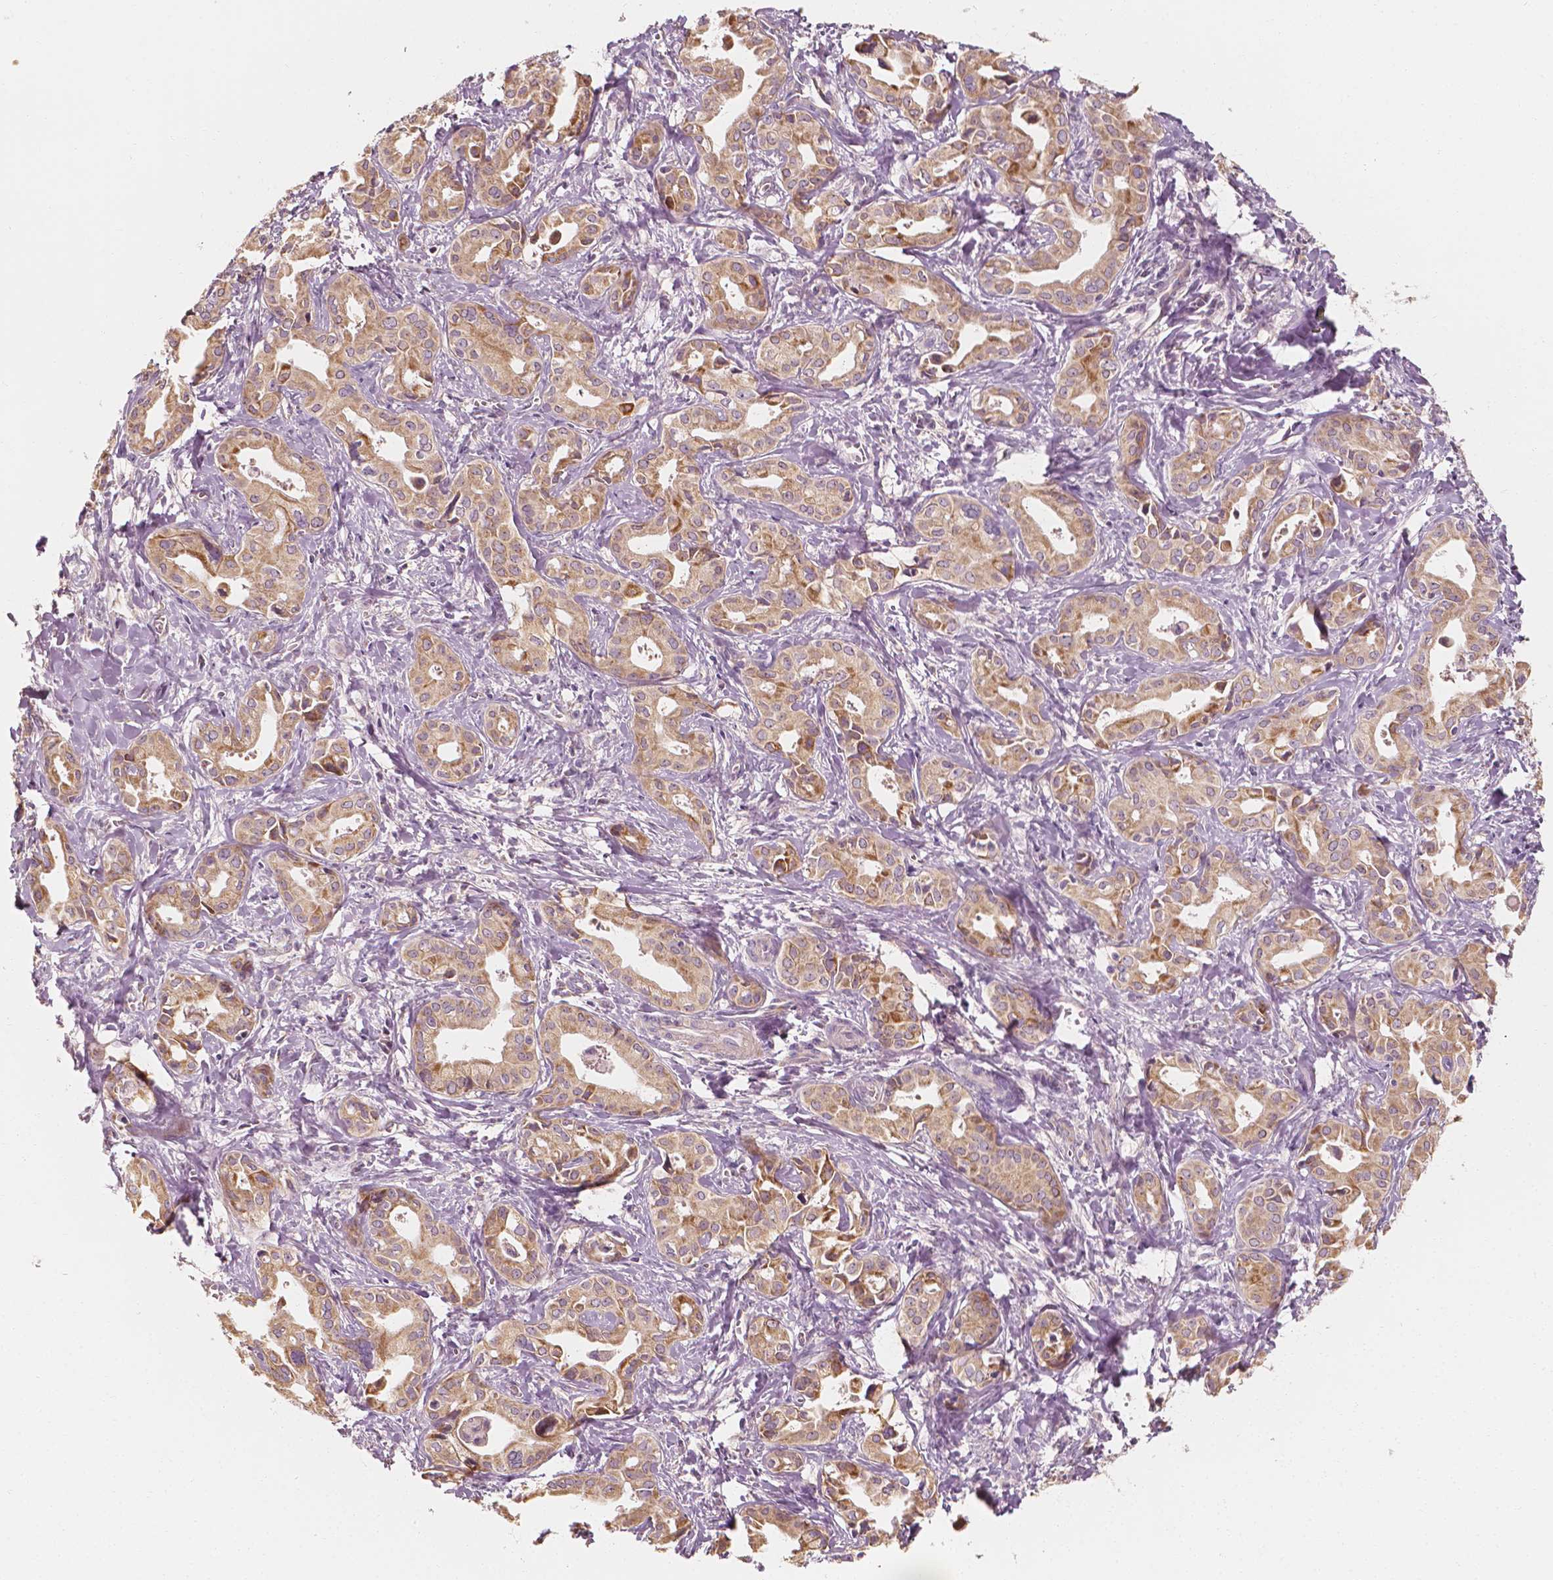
{"staining": {"intensity": "weak", "quantity": ">75%", "location": "cytoplasmic/membranous"}, "tissue": "liver cancer", "cell_type": "Tumor cells", "image_type": "cancer", "snomed": [{"axis": "morphology", "description": "Cholangiocarcinoma"}, {"axis": "topography", "description": "Liver"}], "caption": "Liver cancer was stained to show a protein in brown. There is low levels of weak cytoplasmic/membranous staining in approximately >75% of tumor cells.", "gene": "SHPK", "patient": {"sex": "female", "age": 65}}